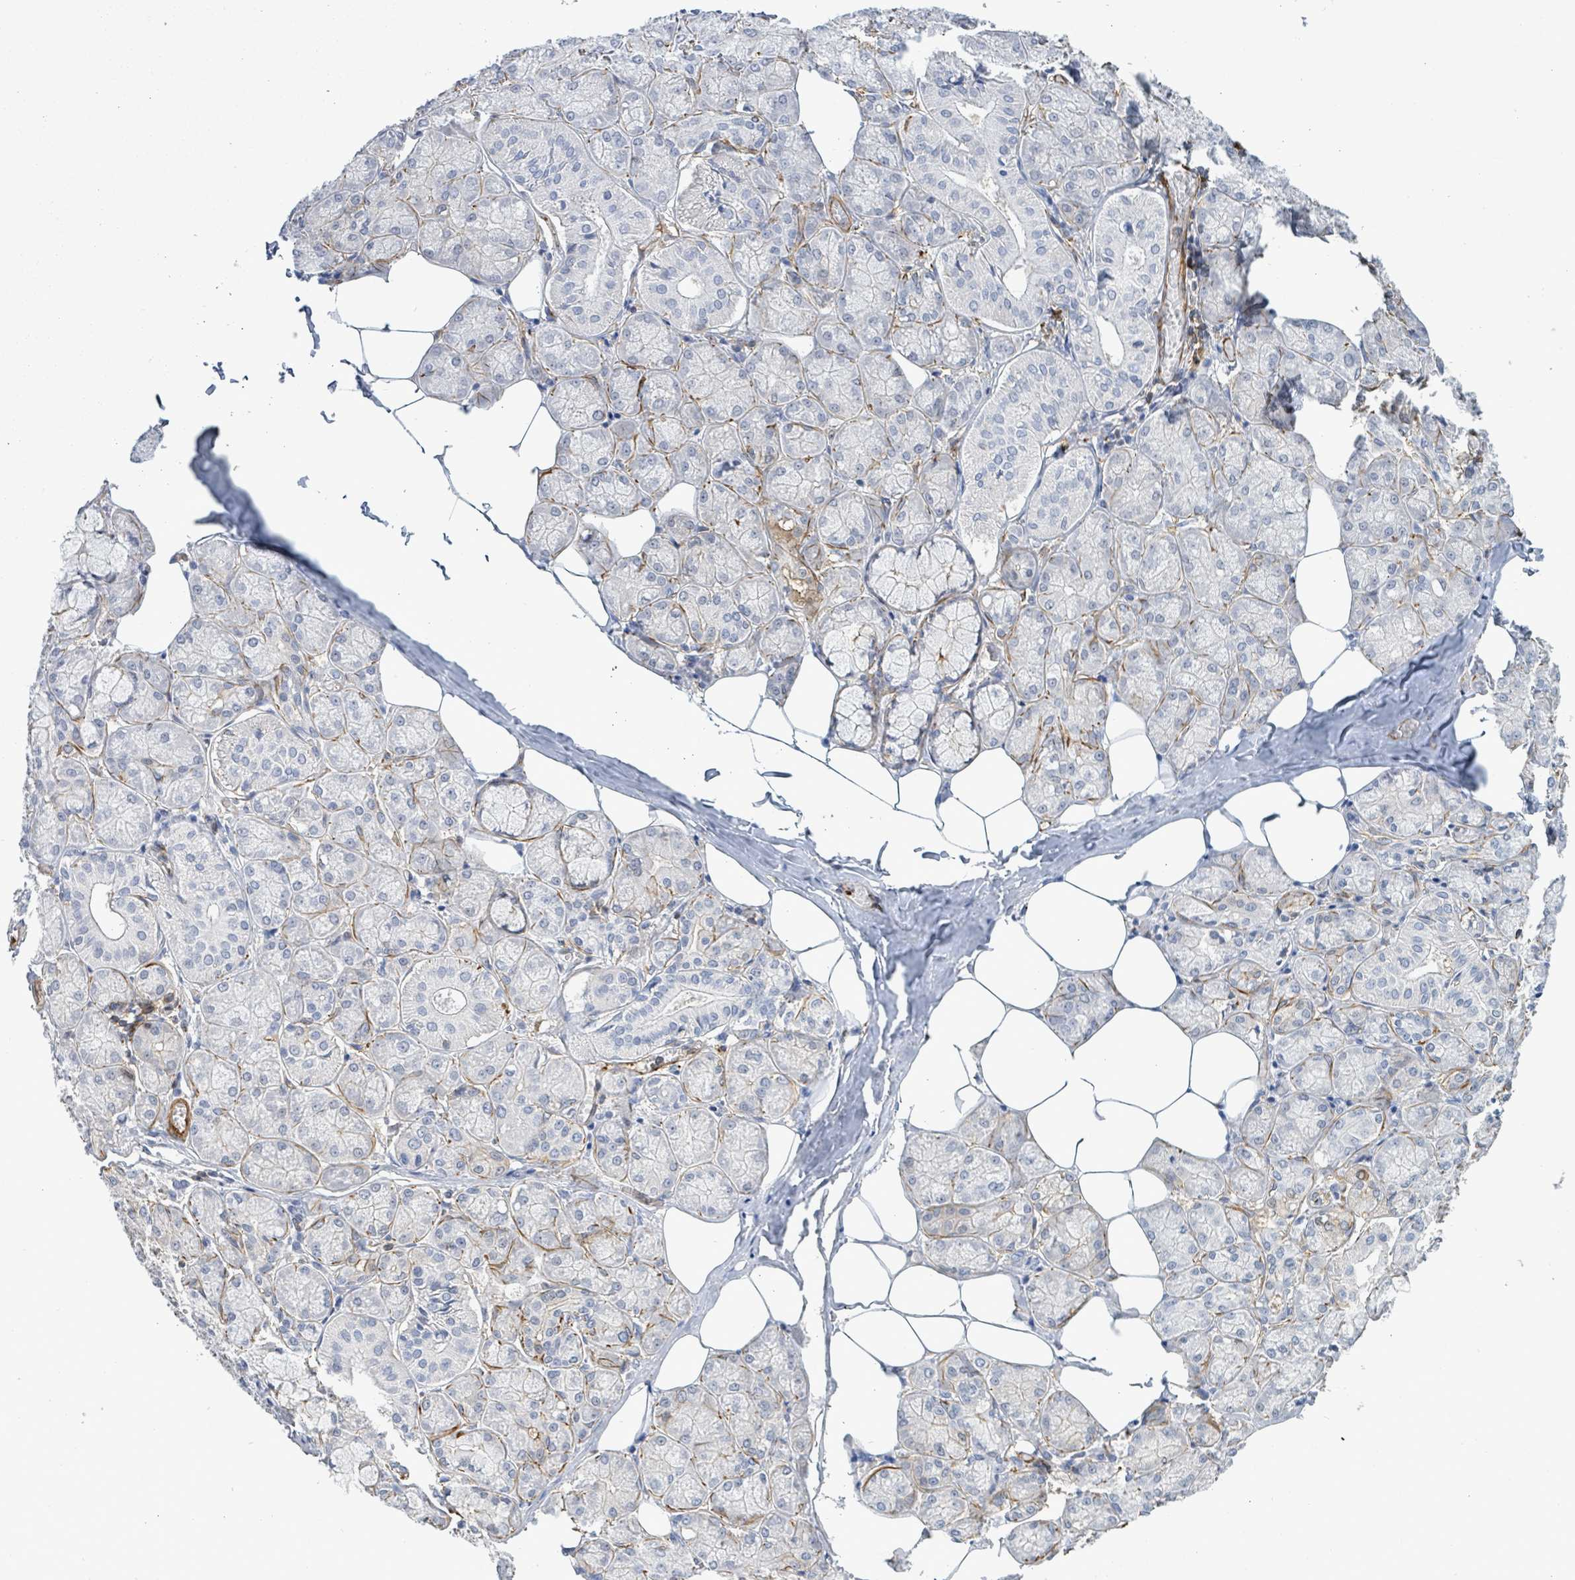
{"staining": {"intensity": "moderate", "quantity": "<25%", "location": "cytoplasmic/membranous"}, "tissue": "salivary gland", "cell_type": "Glandular cells", "image_type": "normal", "snomed": [{"axis": "morphology", "description": "Normal tissue, NOS"}, {"axis": "topography", "description": "Salivary gland"}], "caption": "A high-resolution photomicrograph shows IHC staining of normal salivary gland, which demonstrates moderate cytoplasmic/membranous expression in approximately <25% of glandular cells.", "gene": "PRKRIP1", "patient": {"sex": "male", "age": 74}}